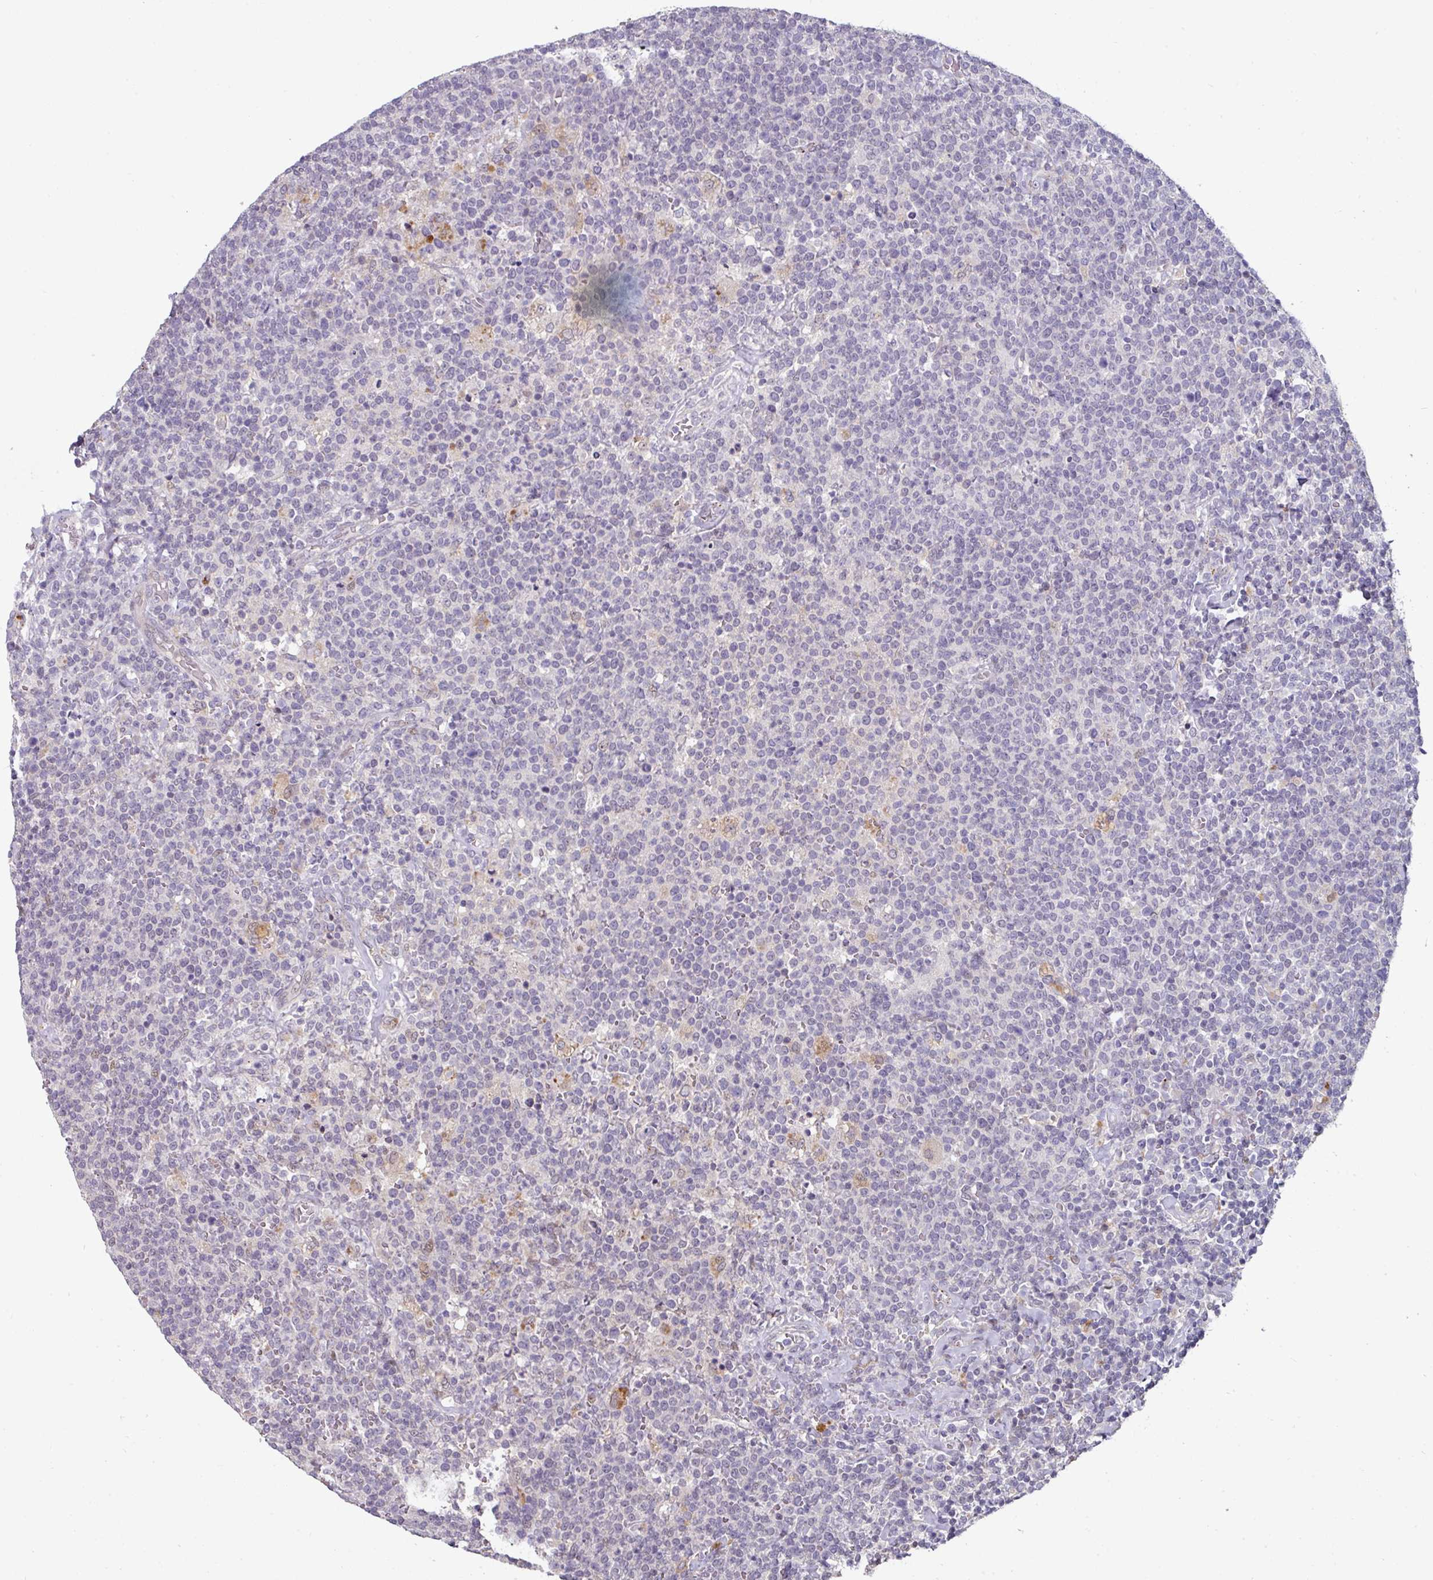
{"staining": {"intensity": "negative", "quantity": "none", "location": "none"}, "tissue": "lymphoma", "cell_type": "Tumor cells", "image_type": "cancer", "snomed": [{"axis": "morphology", "description": "Malignant lymphoma, non-Hodgkin's type, High grade"}, {"axis": "topography", "description": "Lymph node"}], "caption": "Malignant lymphoma, non-Hodgkin's type (high-grade) was stained to show a protein in brown. There is no significant positivity in tumor cells.", "gene": "SWSAP1", "patient": {"sex": "male", "age": 61}}